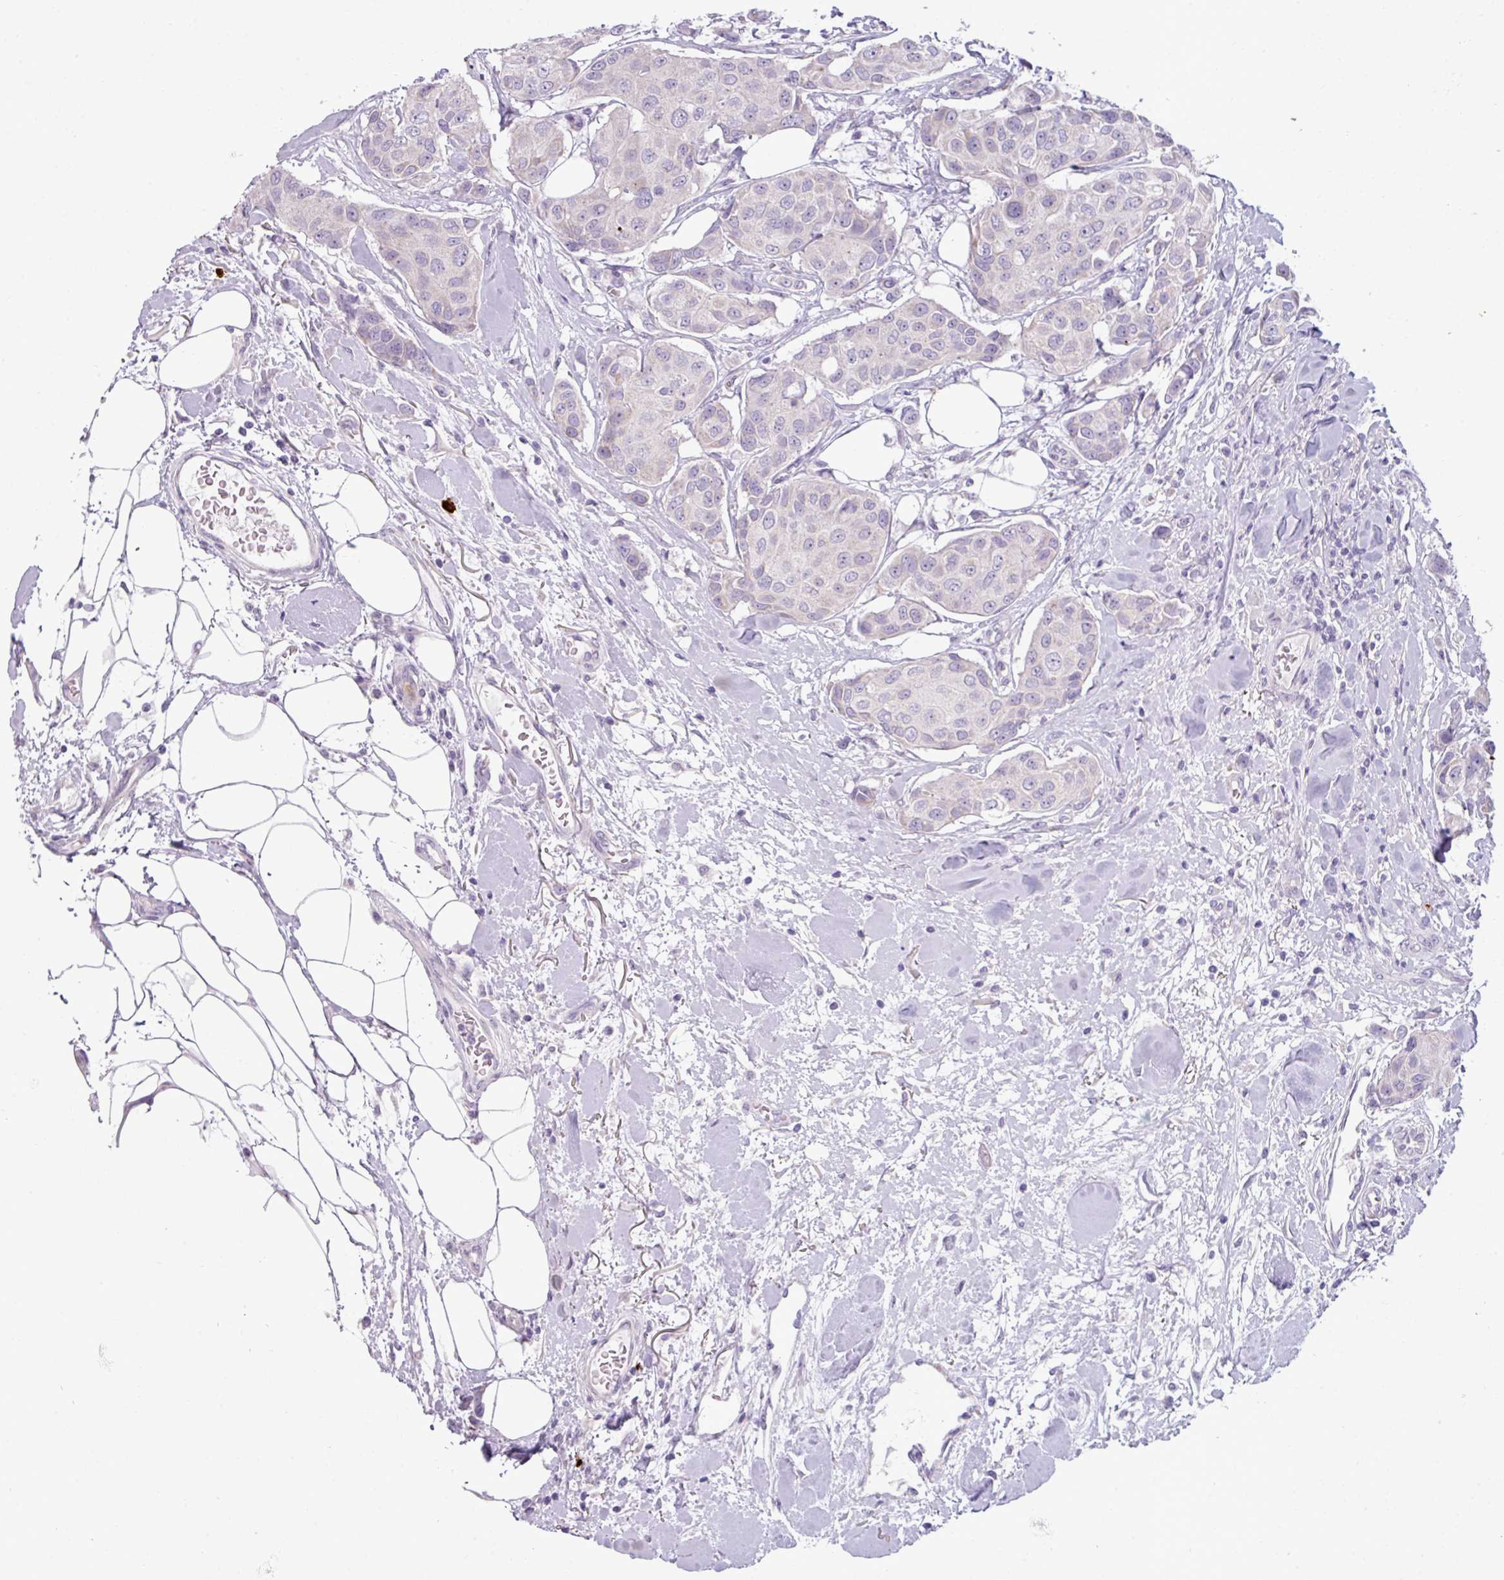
{"staining": {"intensity": "negative", "quantity": "none", "location": "none"}, "tissue": "breast cancer", "cell_type": "Tumor cells", "image_type": "cancer", "snomed": [{"axis": "morphology", "description": "Duct carcinoma"}, {"axis": "topography", "description": "Breast"}, {"axis": "topography", "description": "Lymph node"}], "caption": "There is no significant expression in tumor cells of infiltrating ductal carcinoma (breast).", "gene": "TRIM39", "patient": {"sex": "female", "age": 80}}